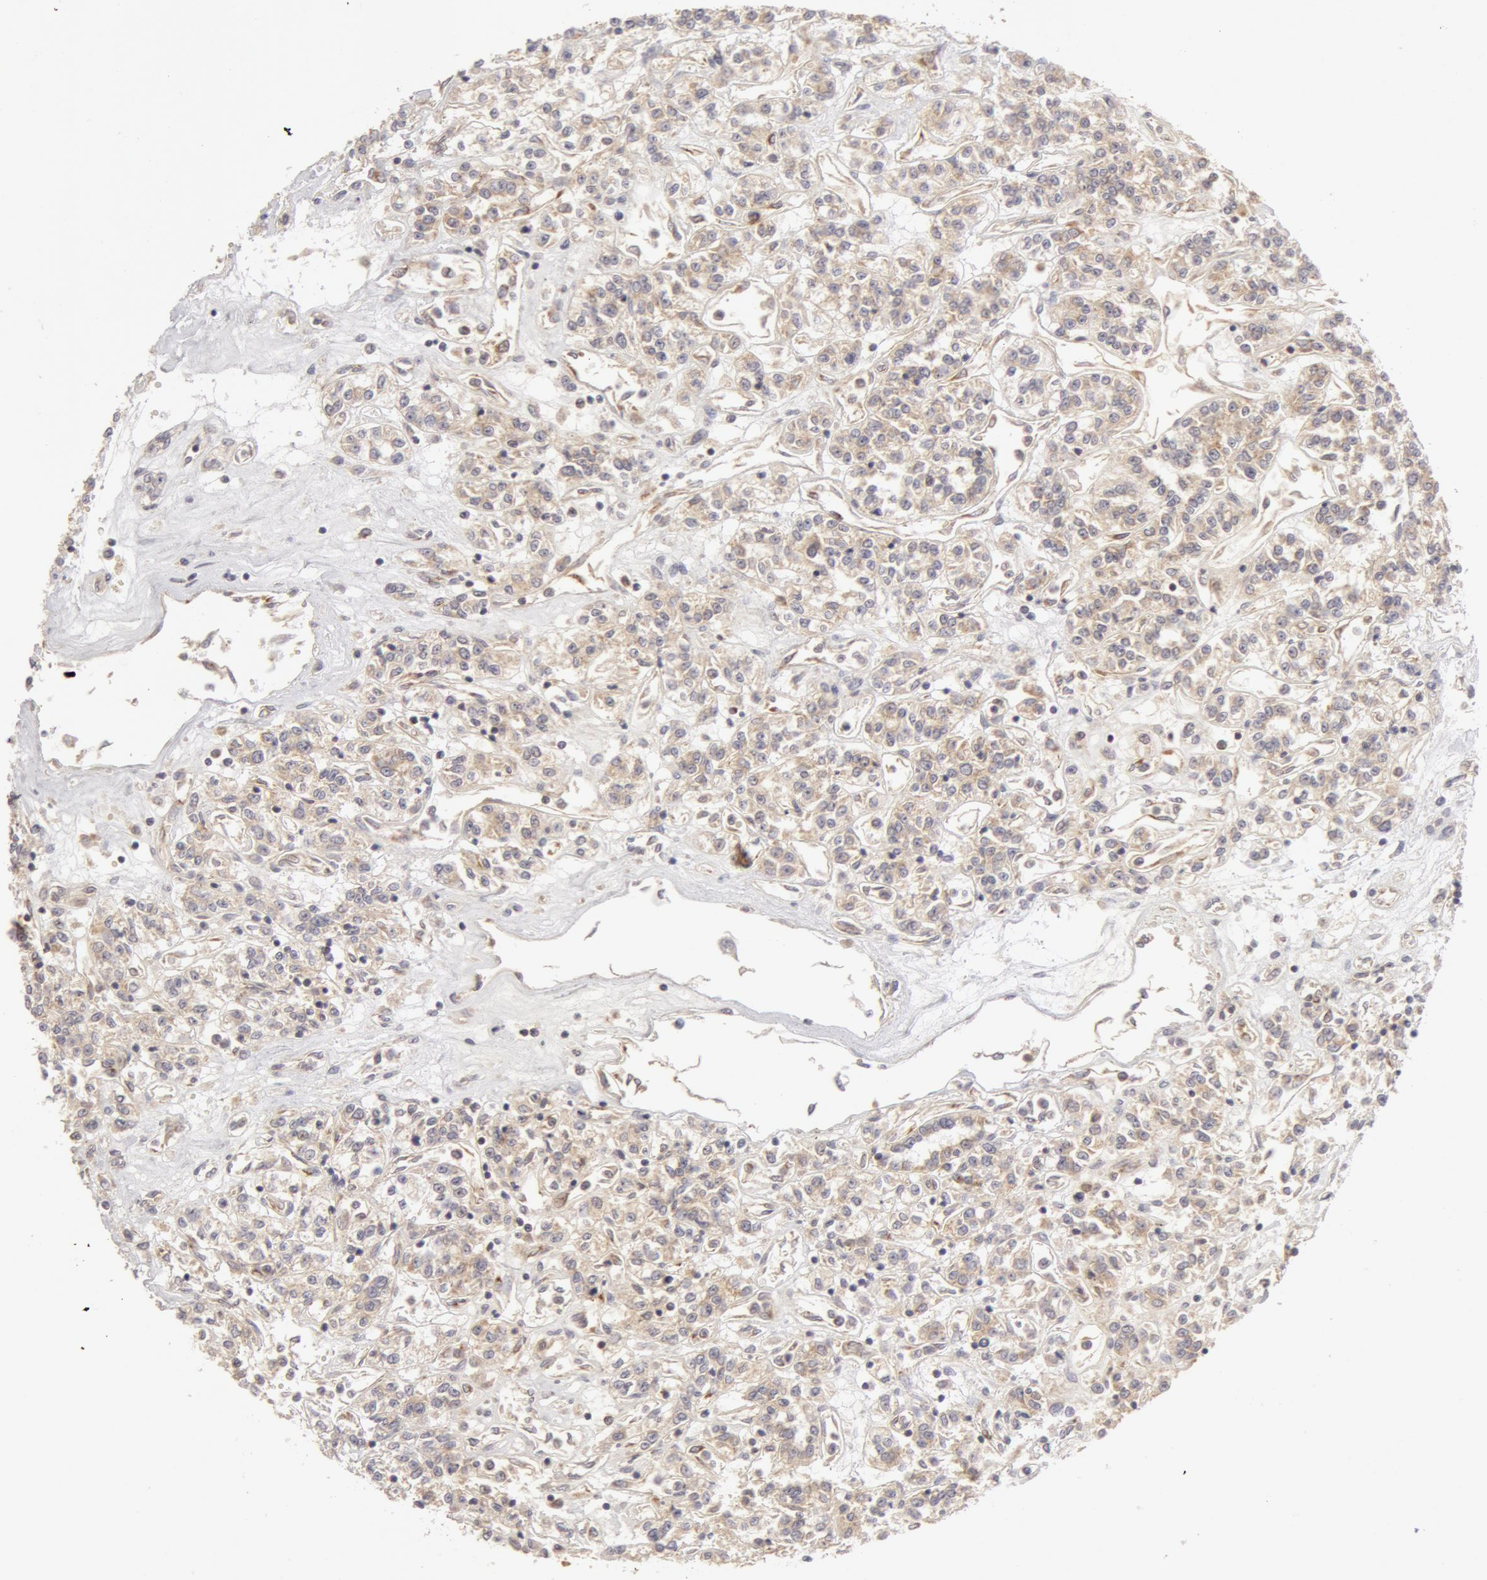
{"staining": {"intensity": "negative", "quantity": "none", "location": "none"}, "tissue": "renal cancer", "cell_type": "Tumor cells", "image_type": "cancer", "snomed": [{"axis": "morphology", "description": "Adenocarcinoma, NOS"}, {"axis": "topography", "description": "Kidney"}], "caption": "Renal cancer (adenocarcinoma) was stained to show a protein in brown. There is no significant expression in tumor cells.", "gene": "ADPRH", "patient": {"sex": "female", "age": 76}}